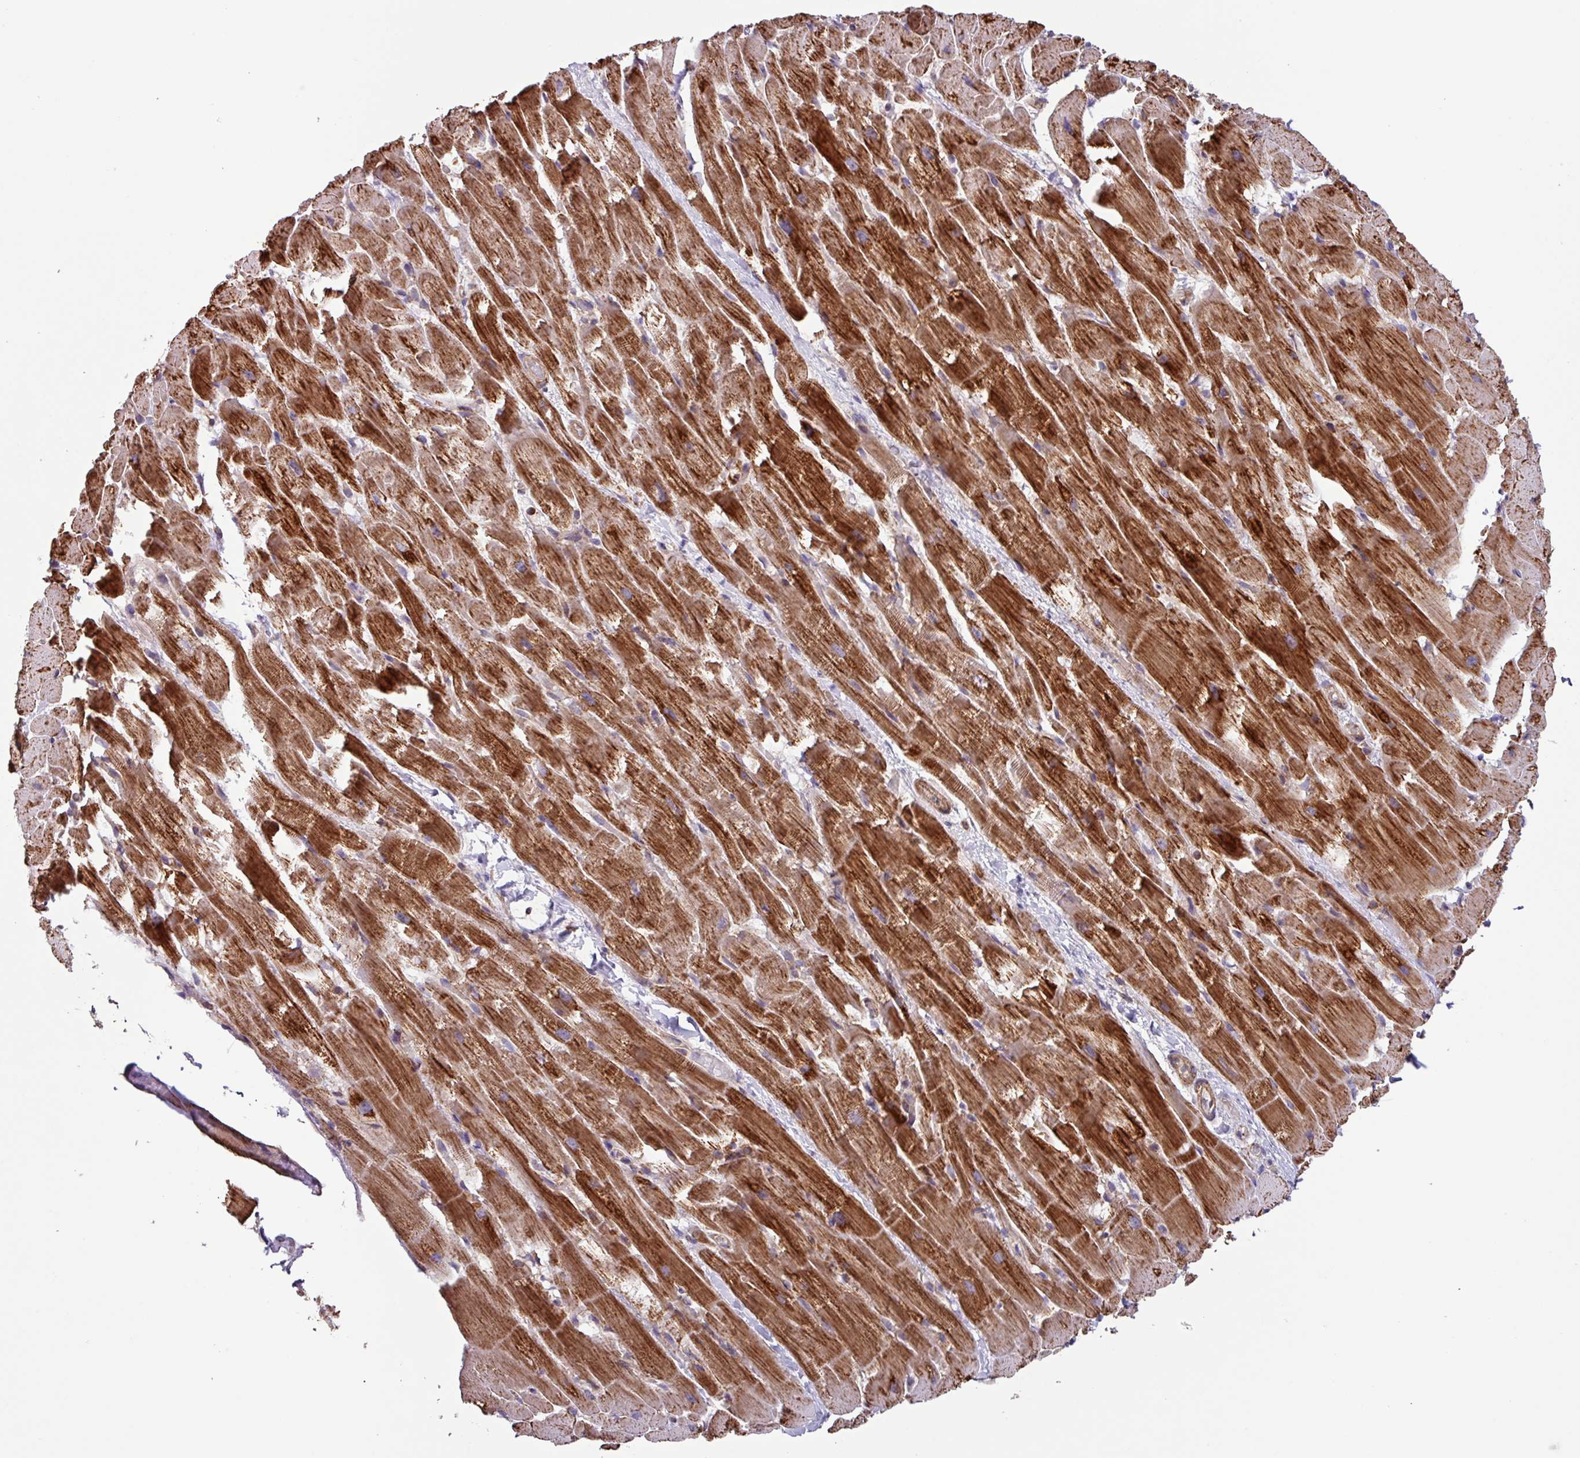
{"staining": {"intensity": "strong", "quantity": ">75%", "location": "cytoplasmic/membranous"}, "tissue": "heart muscle", "cell_type": "Cardiomyocytes", "image_type": "normal", "snomed": [{"axis": "morphology", "description": "Normal tissue, NOS"}, {"axis": "topography", "description": "Heart"}], "caption": "Strong cytoplasmic/membranous staining is identified in approximately >75% of cardiomyocytes in benign heart muscle. Immunohistochemistry (ihc) stains the protein in brown and the nuclei are stained blue.", "gene": "PLEKHD1", "patient": {"sex": "male", "age": 37}}